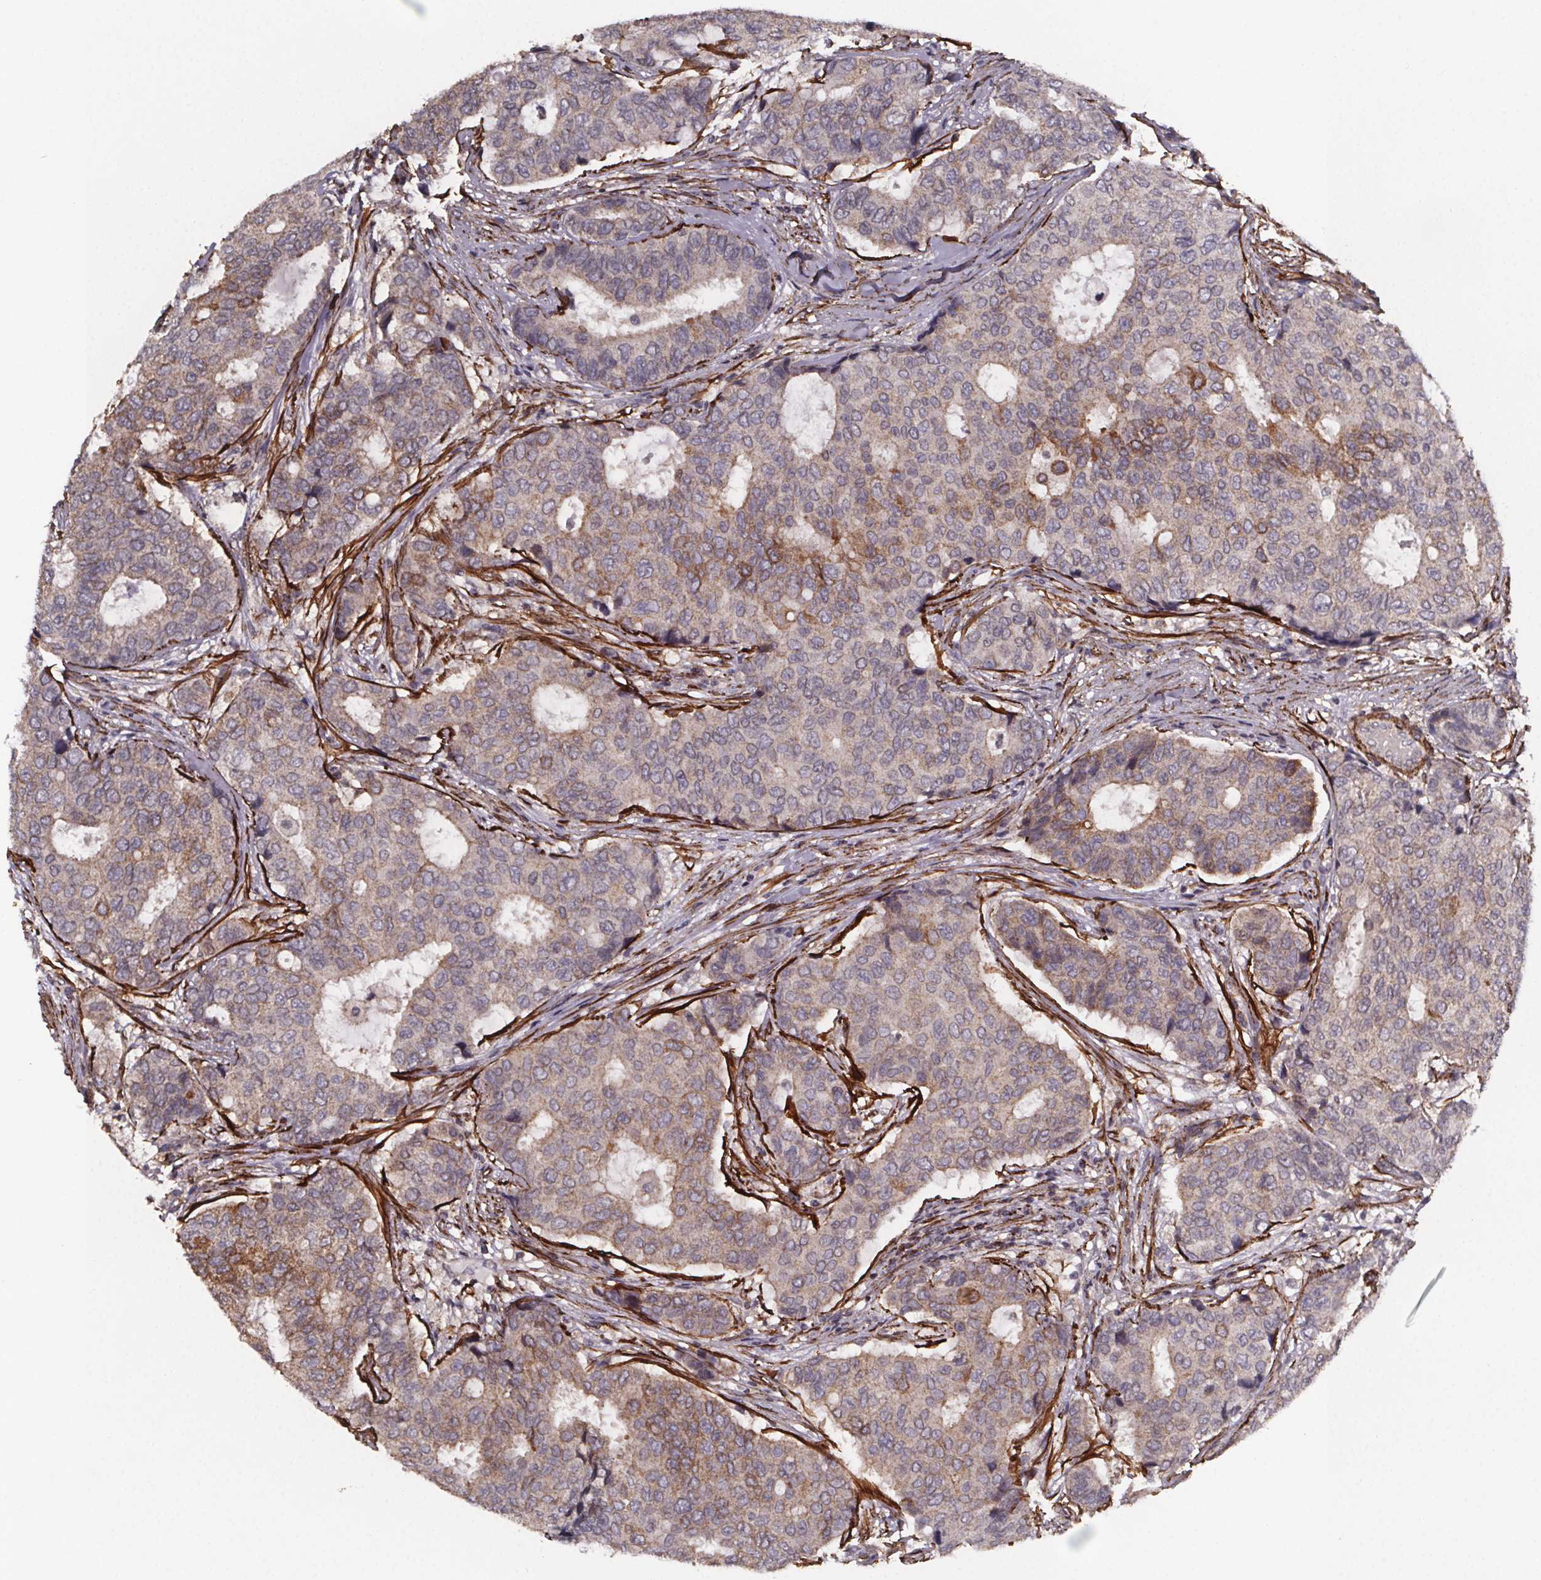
{"staining": {"intensity": "moderate", "quantity": "<25%", "location": "cytoplasmic/membranous"}, "tissue": "breast cancer", "cell_type": "Tumor cells", "image_type": "cancer", "snomed": [{"axis": "morphology", "description": "Duct carcinoma"}, {"axis": "topography", "description": "Breast"}], "caption": "Immunohistochemical staining of human breast cancer (invasive ductal carcinoma) reveals low levels of moderate cytoplasmic/membranous protein staining in approximately <25% of tumor cells. (DAB (3,3'-diaminobenzidine) IHC with brightfield microscopy, high magnification).", "gene": "PALLD", "patient": {"sex": "female", "age": 75}}